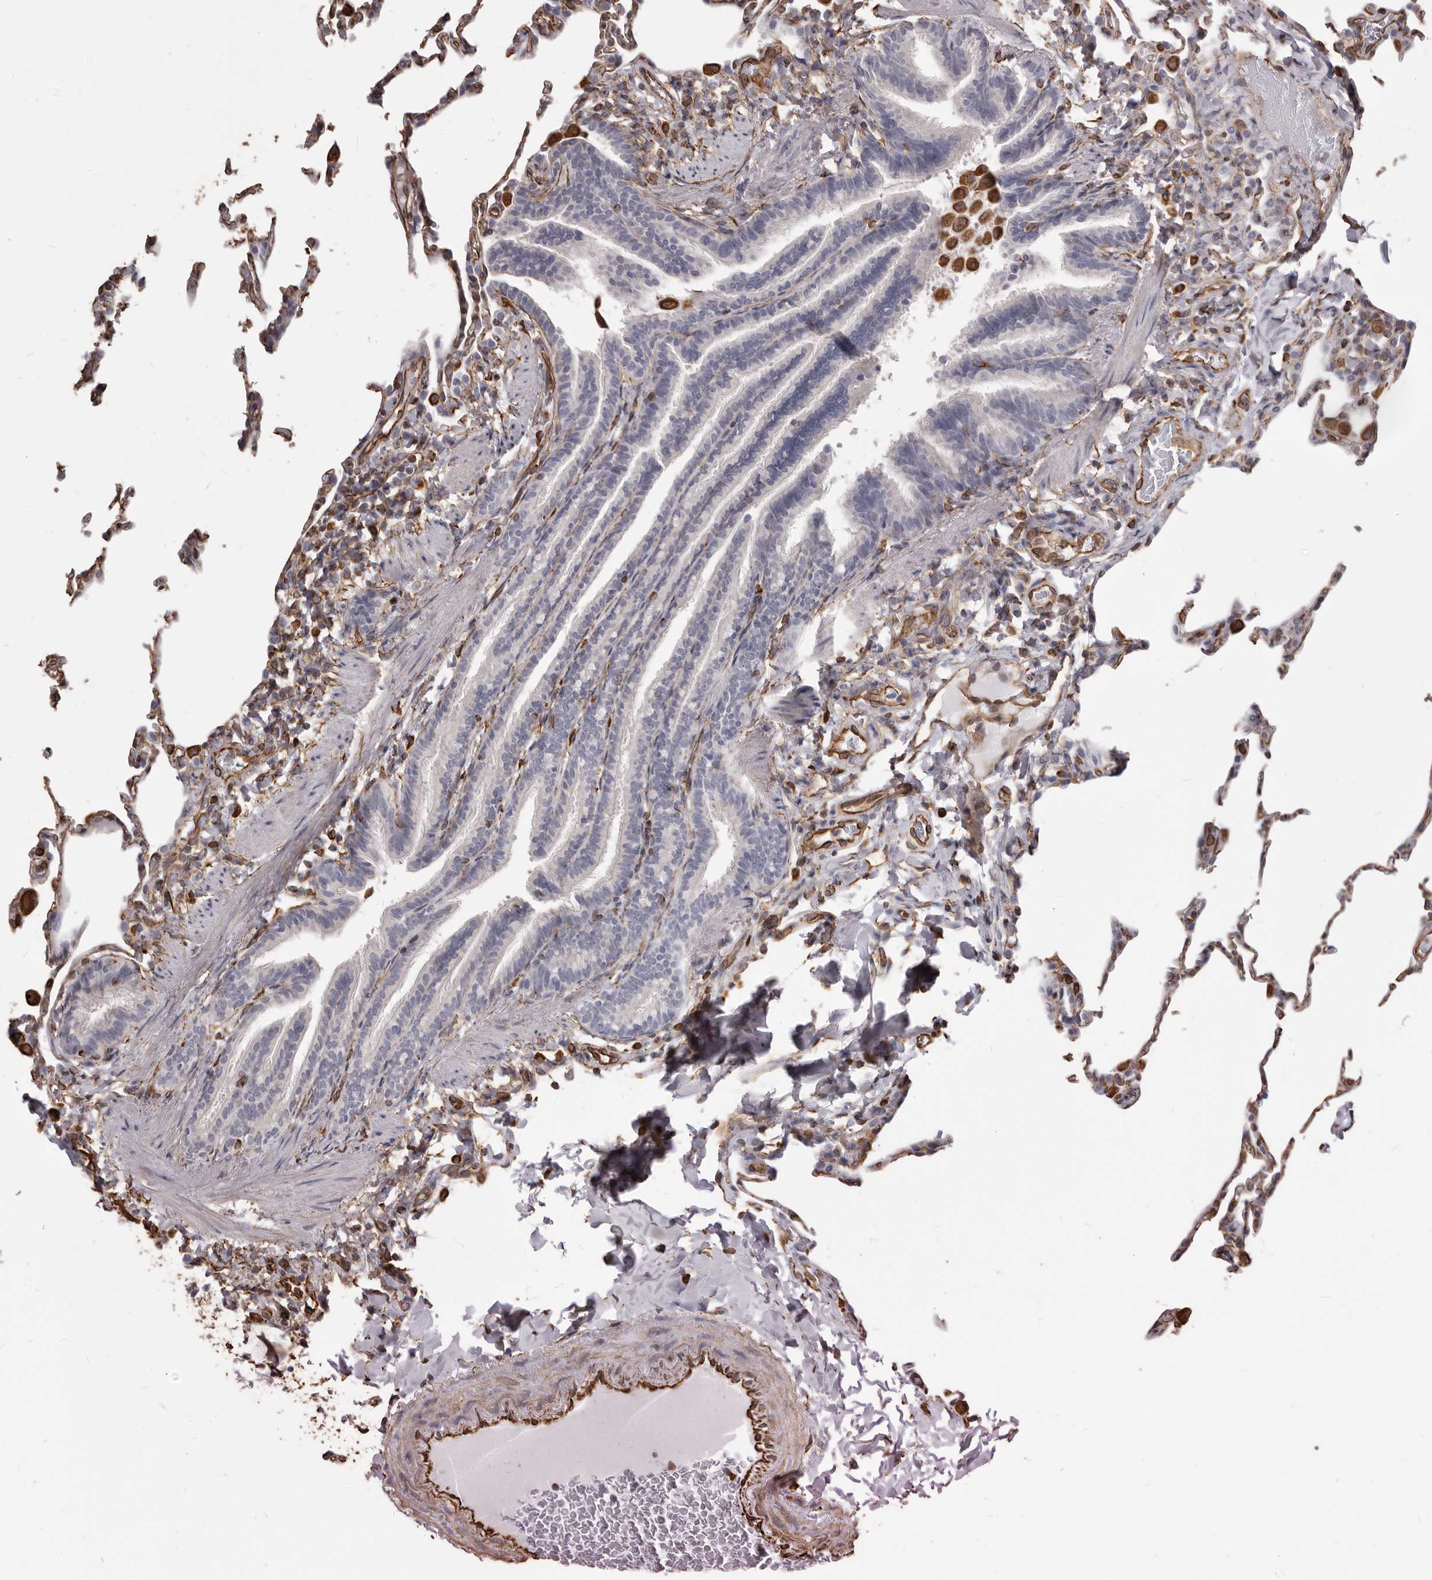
{"staining": {"intensity": "moderate", "quantity": "<25%", "location": "cytoplasmic/membranous"}, "tissue": "lung", "cell_type": "Alveolar cells", "image_type": "normal", "snomed": [{"axis": "morphology", "description": "Normal tissue, NOS"}, {"axis": "topography", "description": "Lung"}], "caption": "Protein positivity by IHC demonstrates moderate cytoplasmic/membranous expression in approximately <25% of alveolar cells in unremarkable lung. (DAB IHC with brightfield microscopy, high magnification).", "gene": "MTURN", "patient": {"sex": "male", "age": 20}}